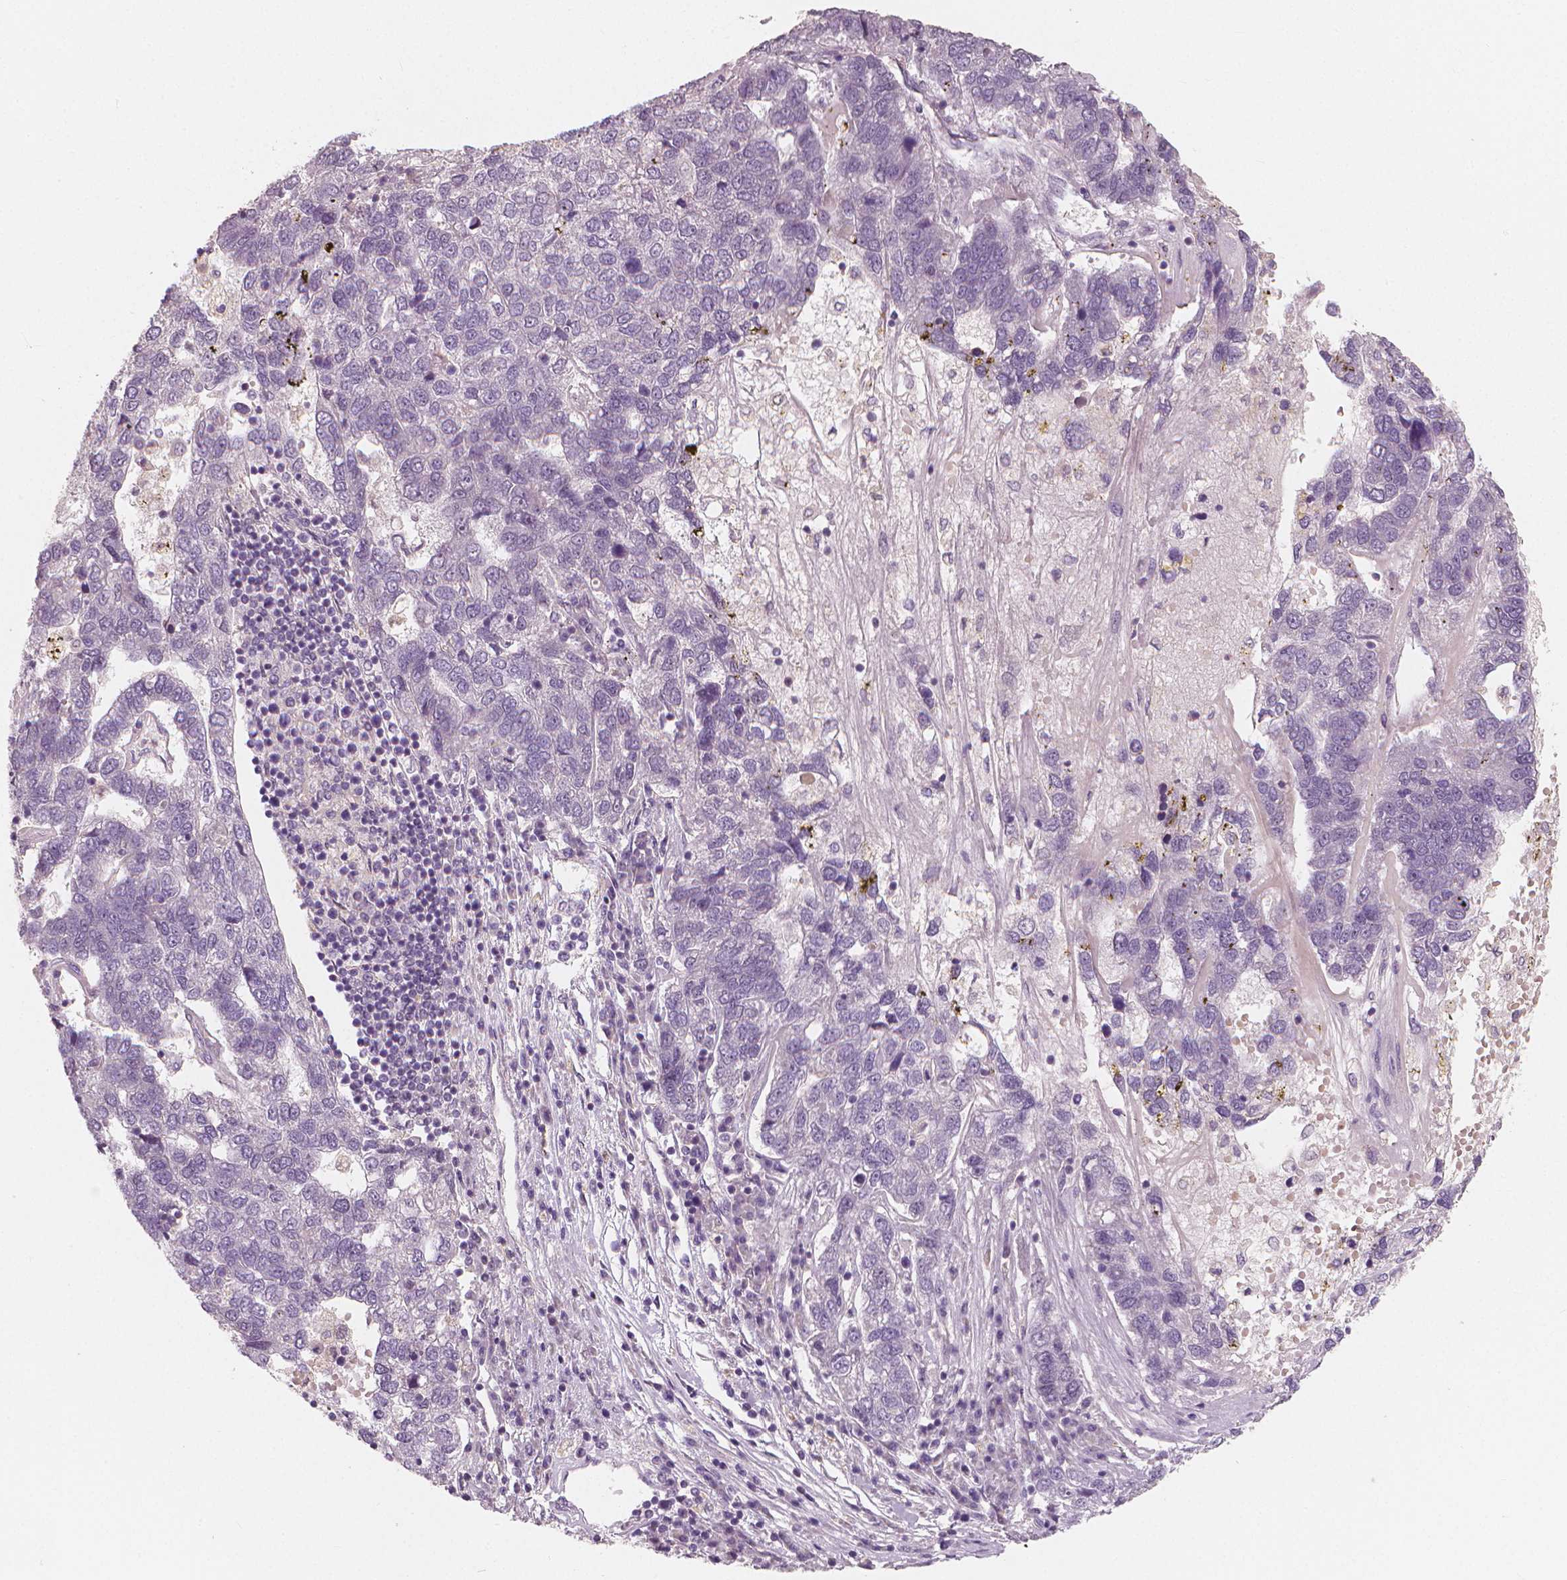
{"staining": {"intensity": "negative", "quantity": "none", "location": "none"}, "tissue": "pancreatic cancer", "cell_type": "Tumor cells", "image_type": "cancer", "snomed": [{"axis": "morphology", "description": "Adenocarcinoma, NOS"}, {"axis": "topography", "description": "Pancreas"}], "caption": "Immunohistochemistry (IHC) micrograph of adenocarcinoma (pancreatic) stained for a protein (brown), which exhibits no expression in tumor cells.", "gene": "RNASE7", "patient": {"sex": "female", "age": 61}}